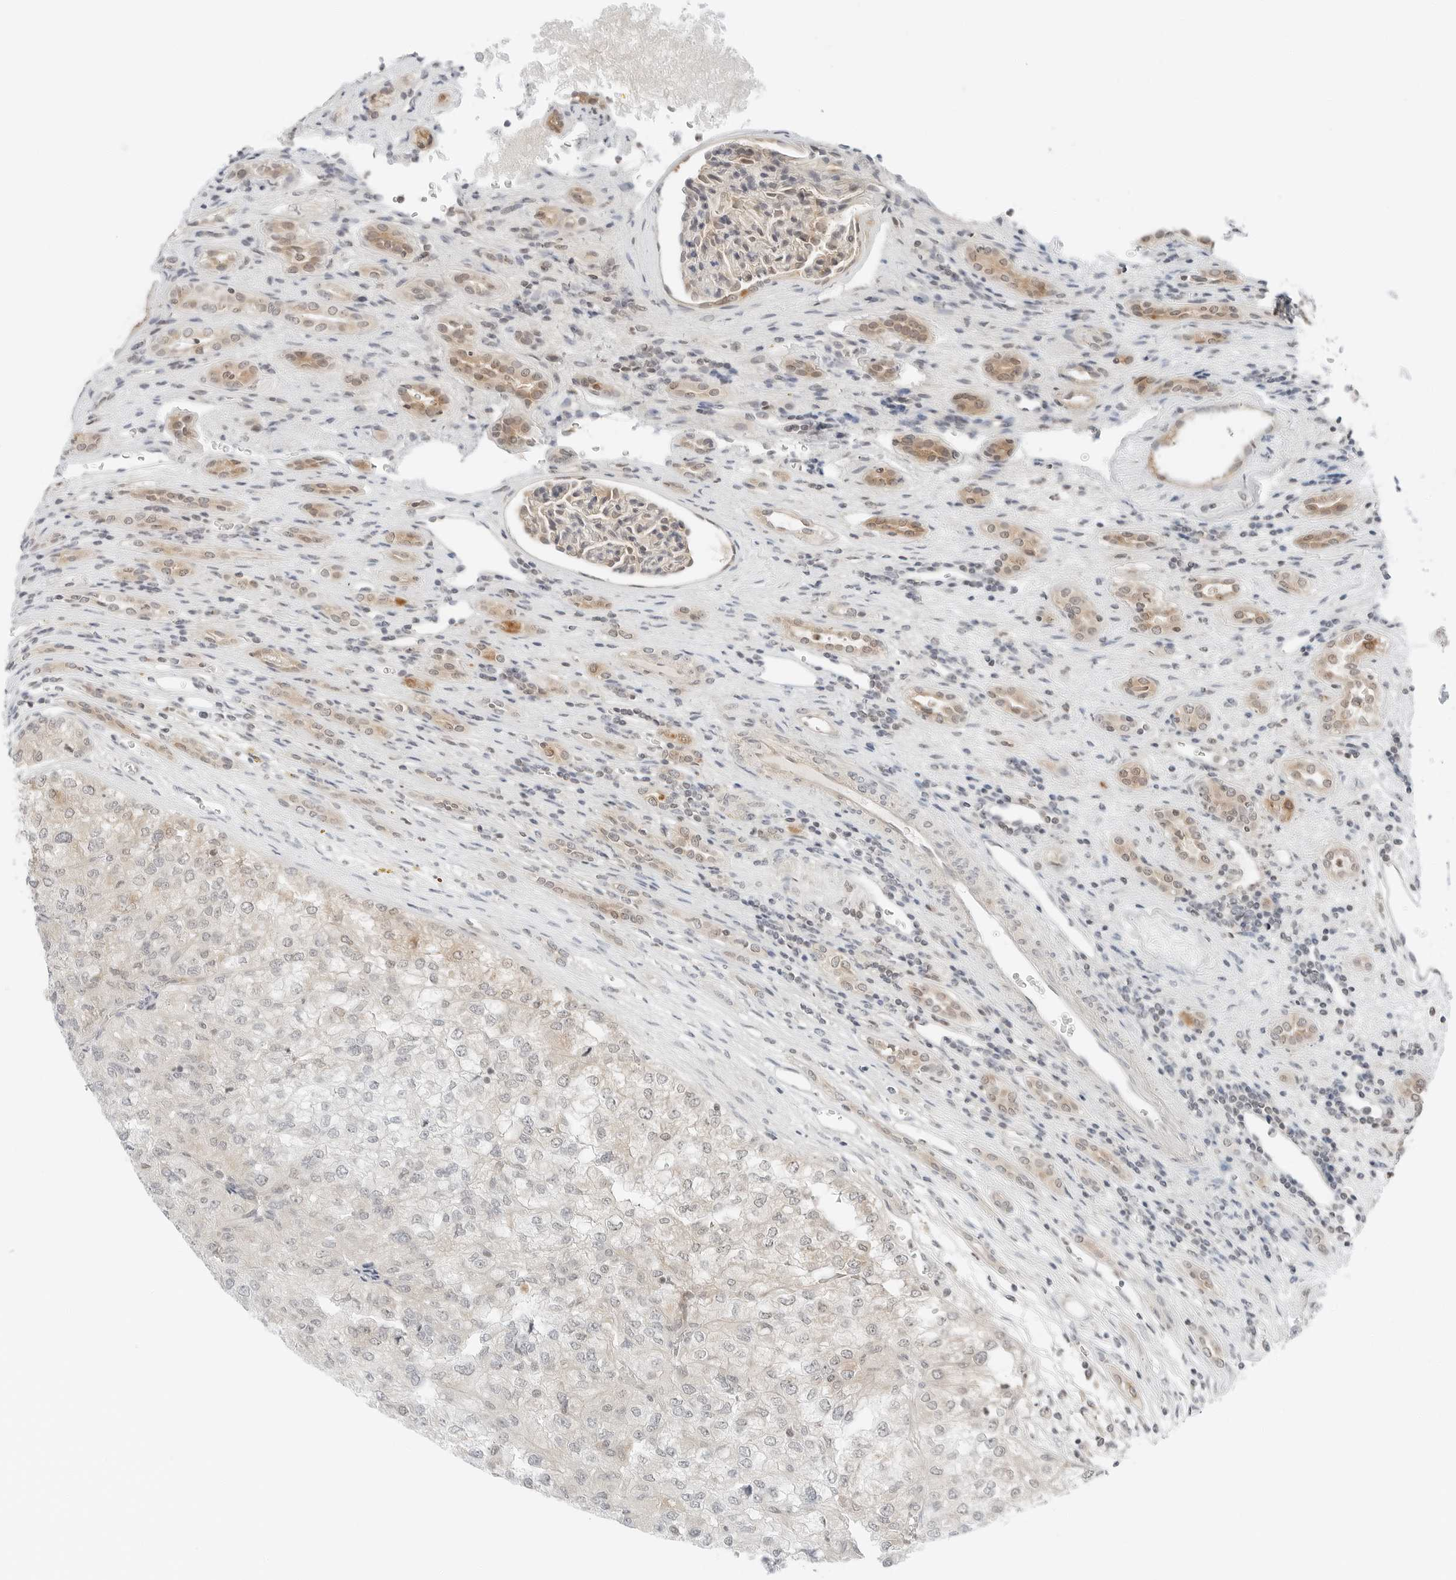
{"staining": {"intensity": "negative", "quantity": "none", "location": "none"}, "tissue": "renal cancer", "cell_type": "Tumor cells", "image_type": "cancer", "snomed": [{"axis": "morphology", "description": "Adenocarcinoma, NOS"}, {"axis": "topography", "description": "Kidney"}], "caption": "IHC histopathology image of adenocarcinoma (renal) stained for a protein (brown), which shows no staining in tumor cells. (DAB (3,3'-diaminobenzidine) immunohistochemistry (IHC) visualized using brightfield microscopy, high magnification).", "gene": "IQCC", "patient": {"sex": "female", "age": 54}}